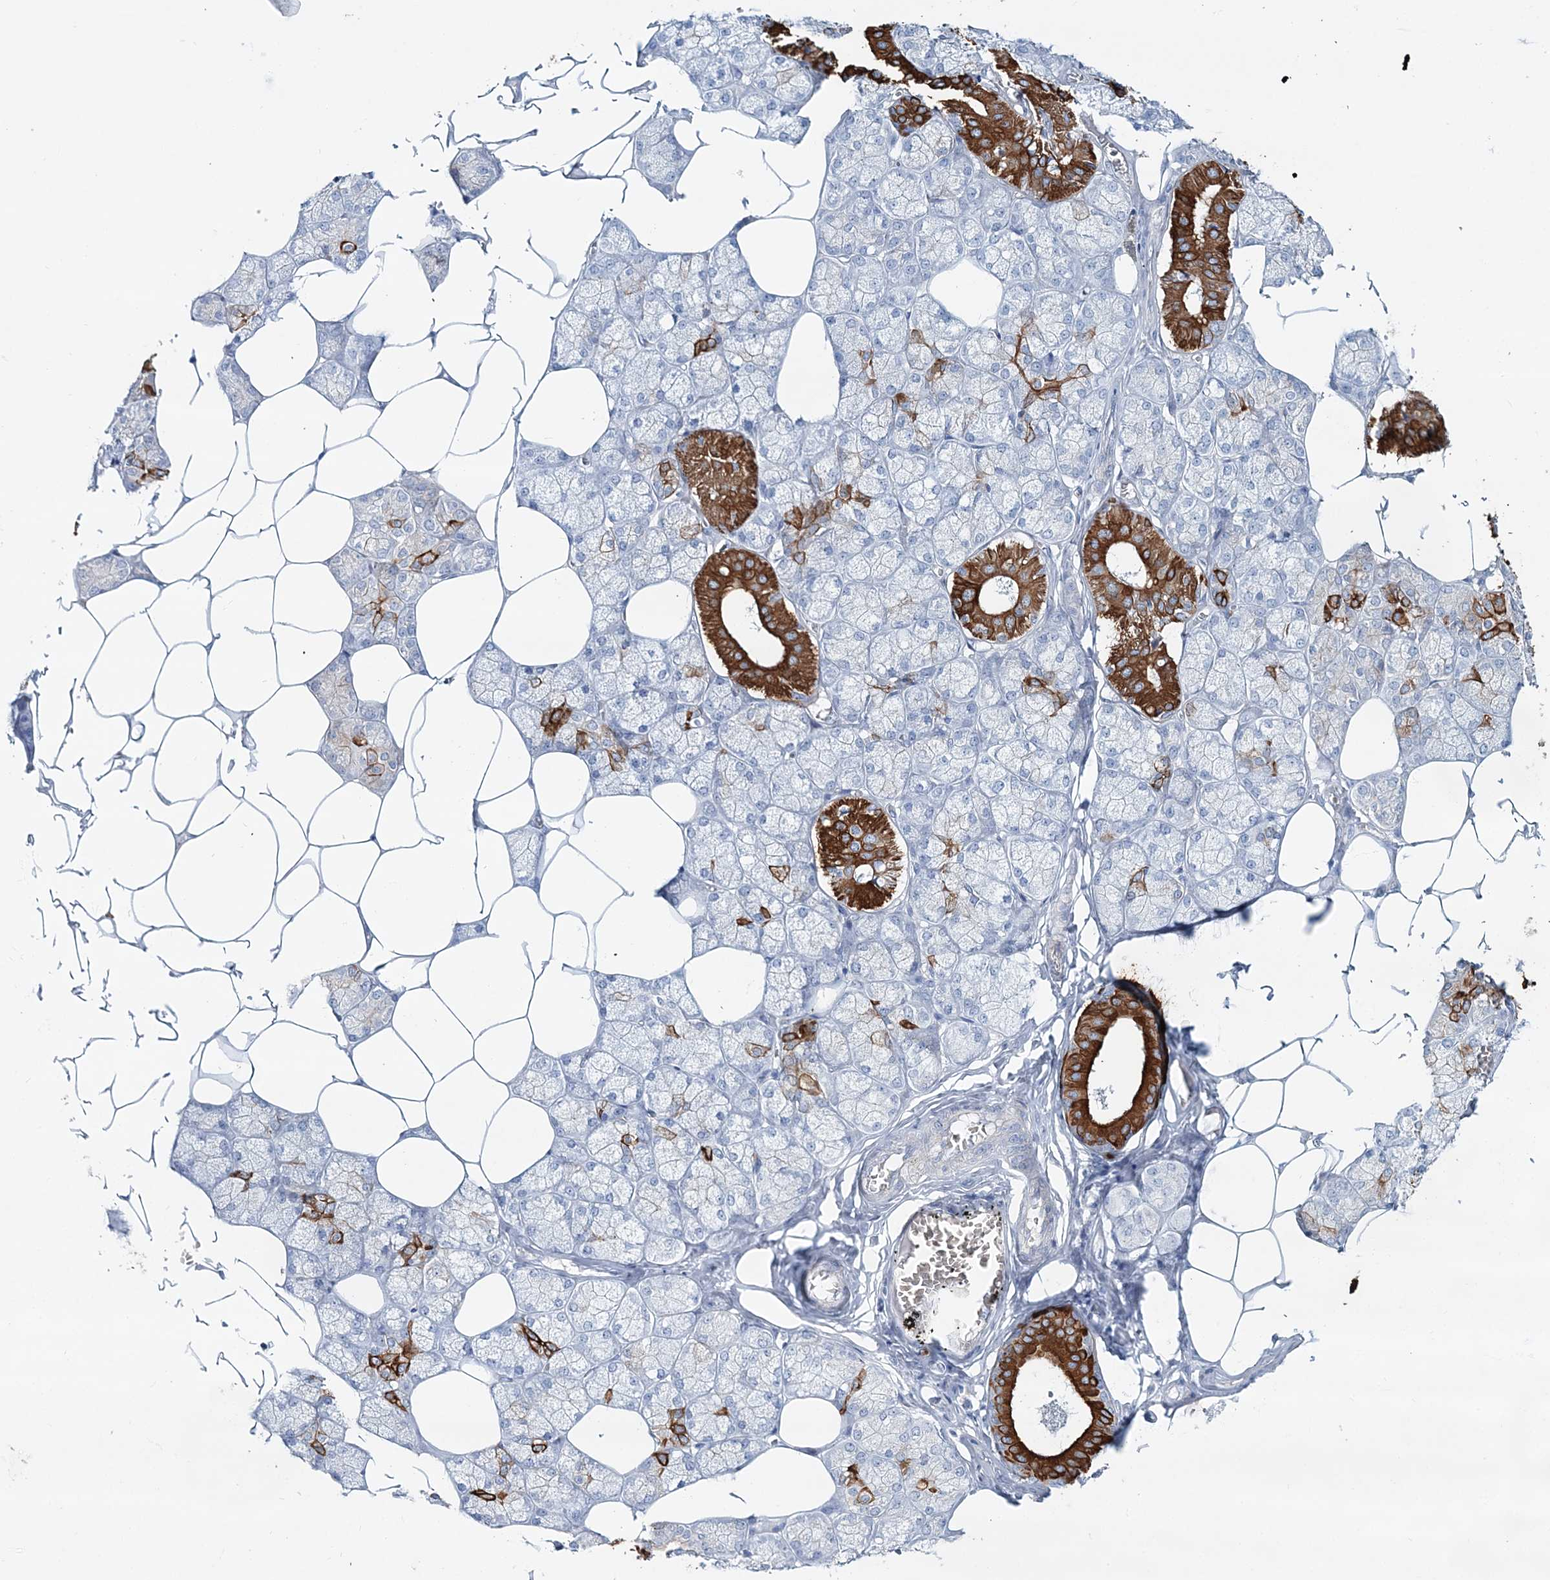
{"staining": {"intensity": "strong", "quantity": "25%-75%", "location": "cytoplasmic/membranous"}, "tissue": "salivary gland", "cell_type": "Glandular cells", "image_type": "normal", "snomed": [{"axis": "morphology", "description": "Normal tissue, NOS"}, {"axis": "topography", "description": "Salivary gland"}], "caption": "Salivary gland was stained to show a protein in brown. There is high levels of strong cytoplasmic/membranous staining in about 25%-75% of glandular cells. Immunohistochemistry (ihc) stains the protein in brown and the nuclei are stained blue.", "gene": "ADGRL1", "patient": {"sex": "male", "age": 62}}